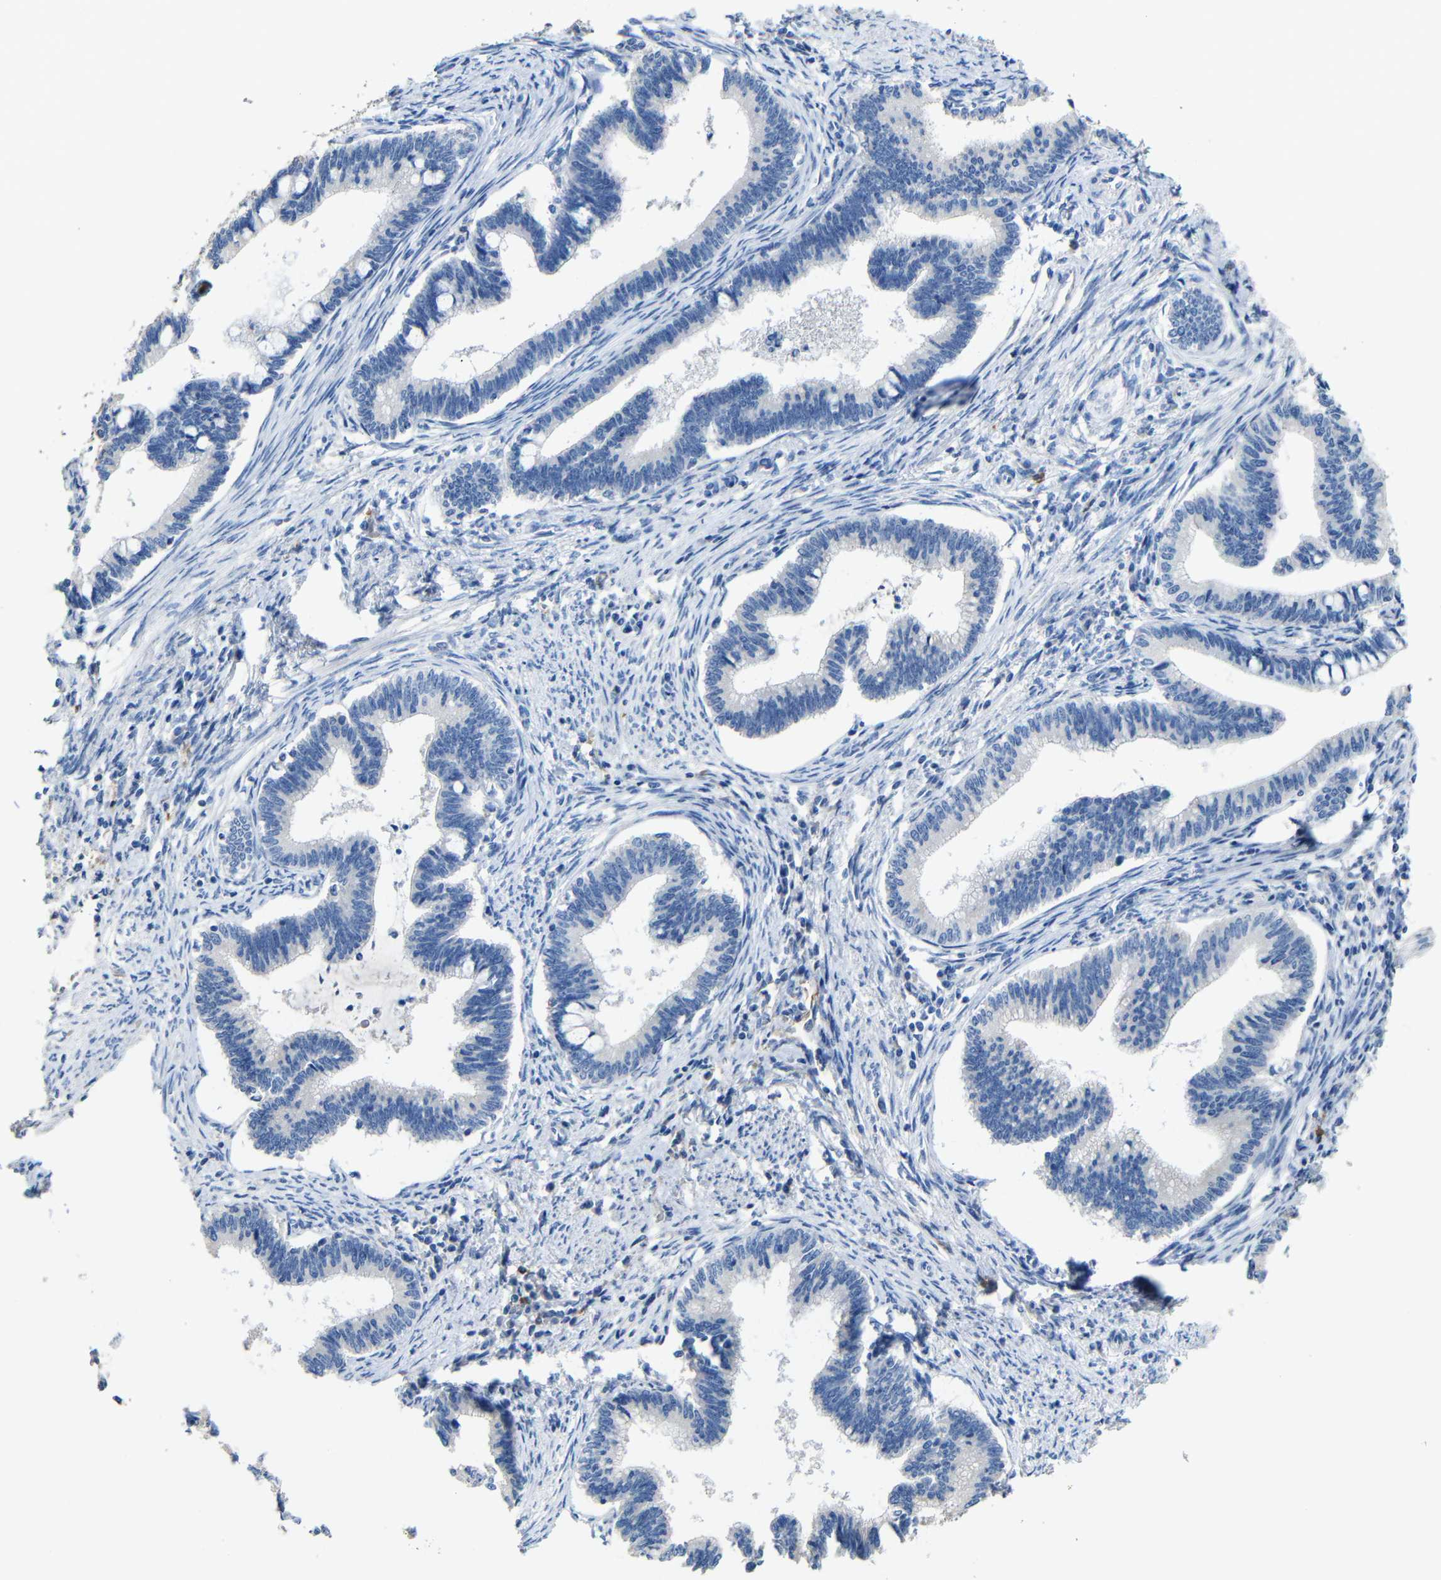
{"staining": {"intensity": "negative", "quantity": "none", "location": "none"}, "tissue": "cervical cancer", "cell_type": "Tumor cells", "image_type": "cancer", "snomed": [{"axis": "morphology", "description": "Adenocarcinoma, NOS"}, {"axis": "topography", "description": "Cervix"}], "caption": "Human adenocarcinoma (cervical) stained for a protein using immunohistochemistry (IHC) reveals no expression in tumor cells.", "gene": "ACKR2", "patient": {"sex": "female", "age": 36}}